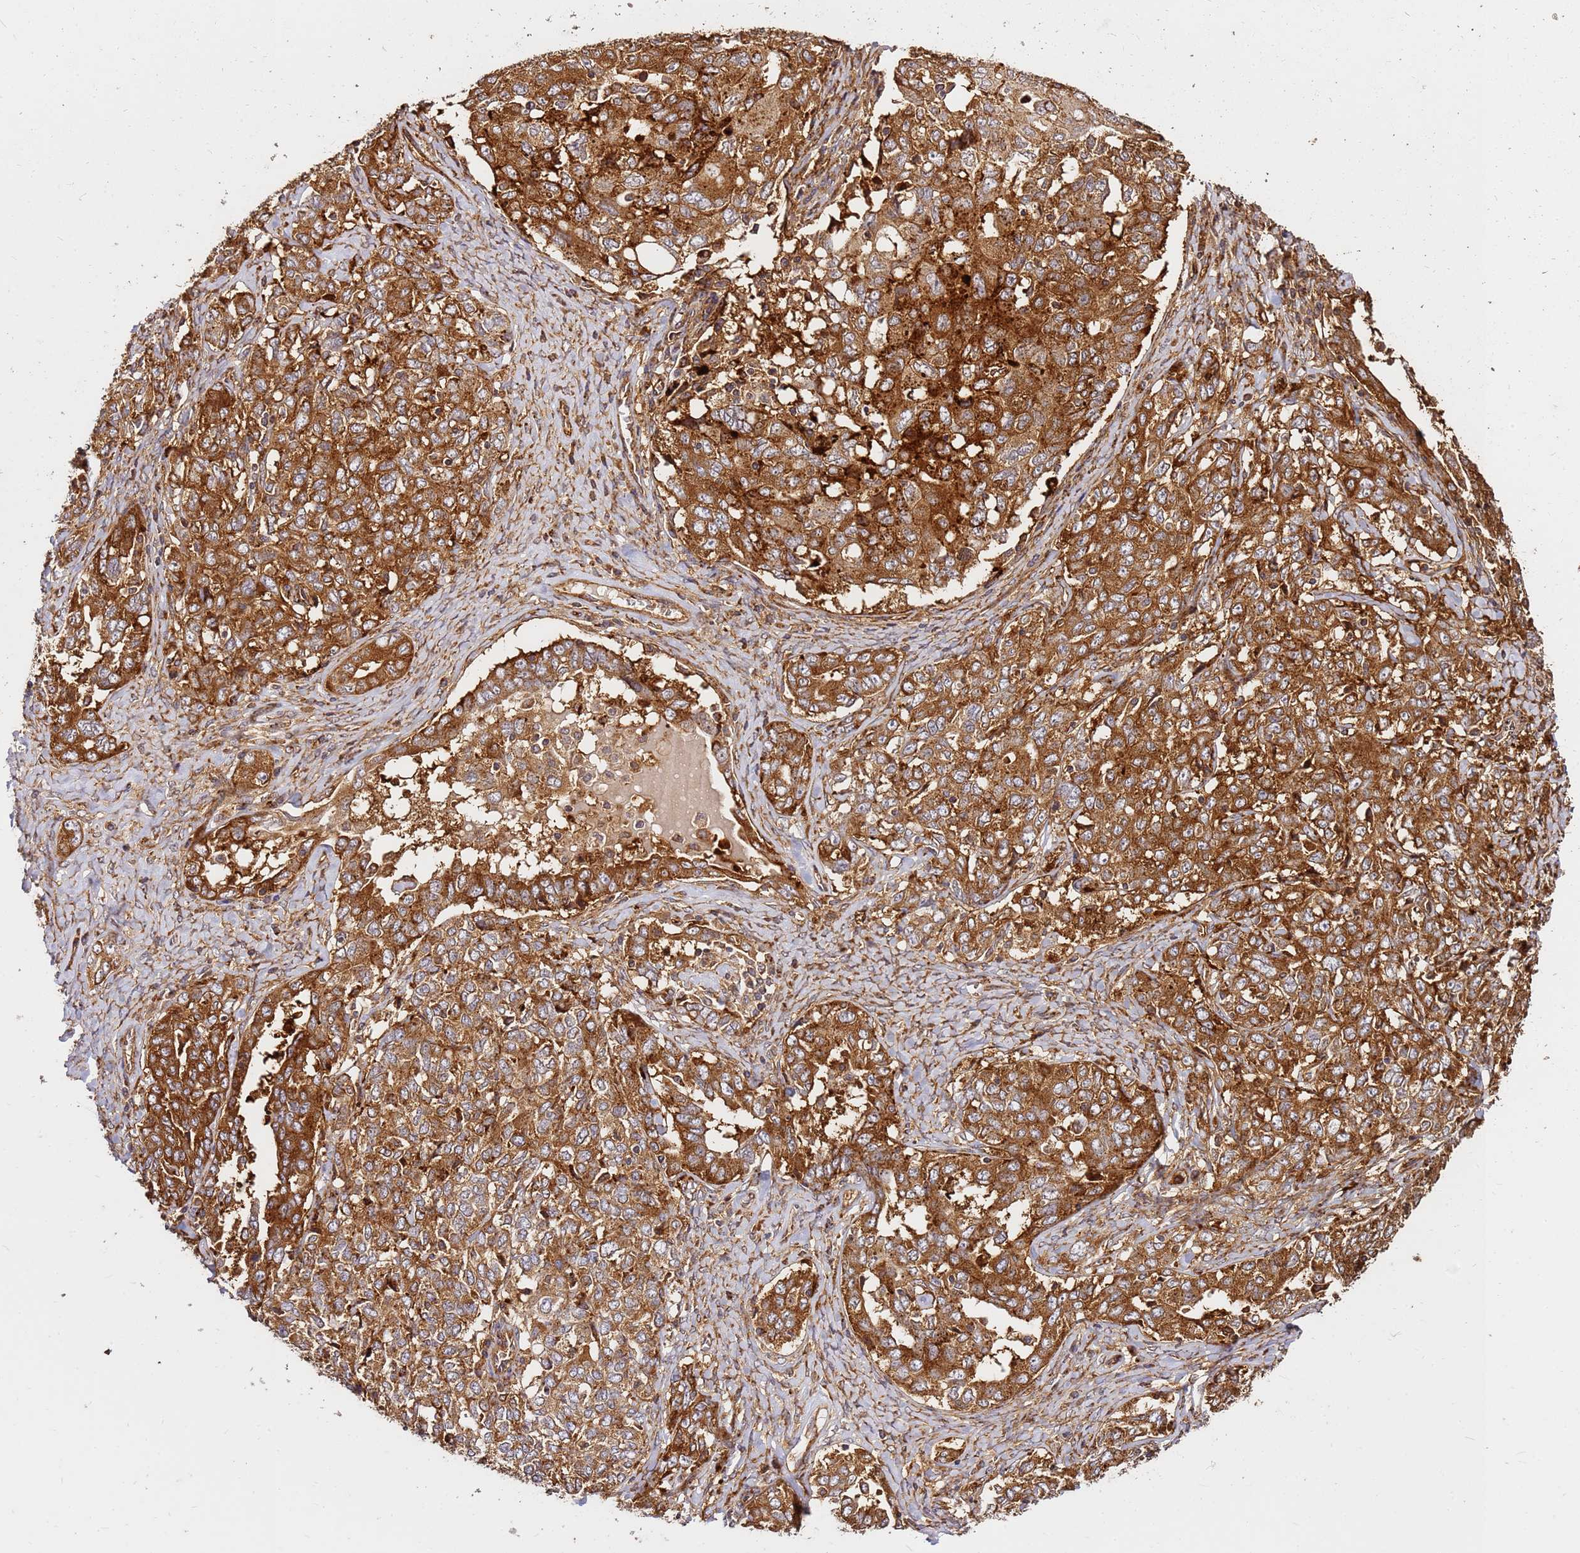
{"staining": {"intensity": "strong", "quantity": ">75%", "location": "cytoplasmic/membranous"}, "tissue": "ovarian cancer", "cell_type": "Tumor cells", "image_type": "cancer", "snomed": [{"axis": "morphology", "description": "Carcinoma, endometroid"}, {"axis": "topography", "description": "Ovary"}], "caption": "This is a micrograph of immunohistochemistry (IHC) staining of ovarian endometroid carcinoma, which shows strong staining in the cytoplasmic/membranous of tumor cells.", "gene": "DVL3", "patient": {"sex": "female", "age": 62}}